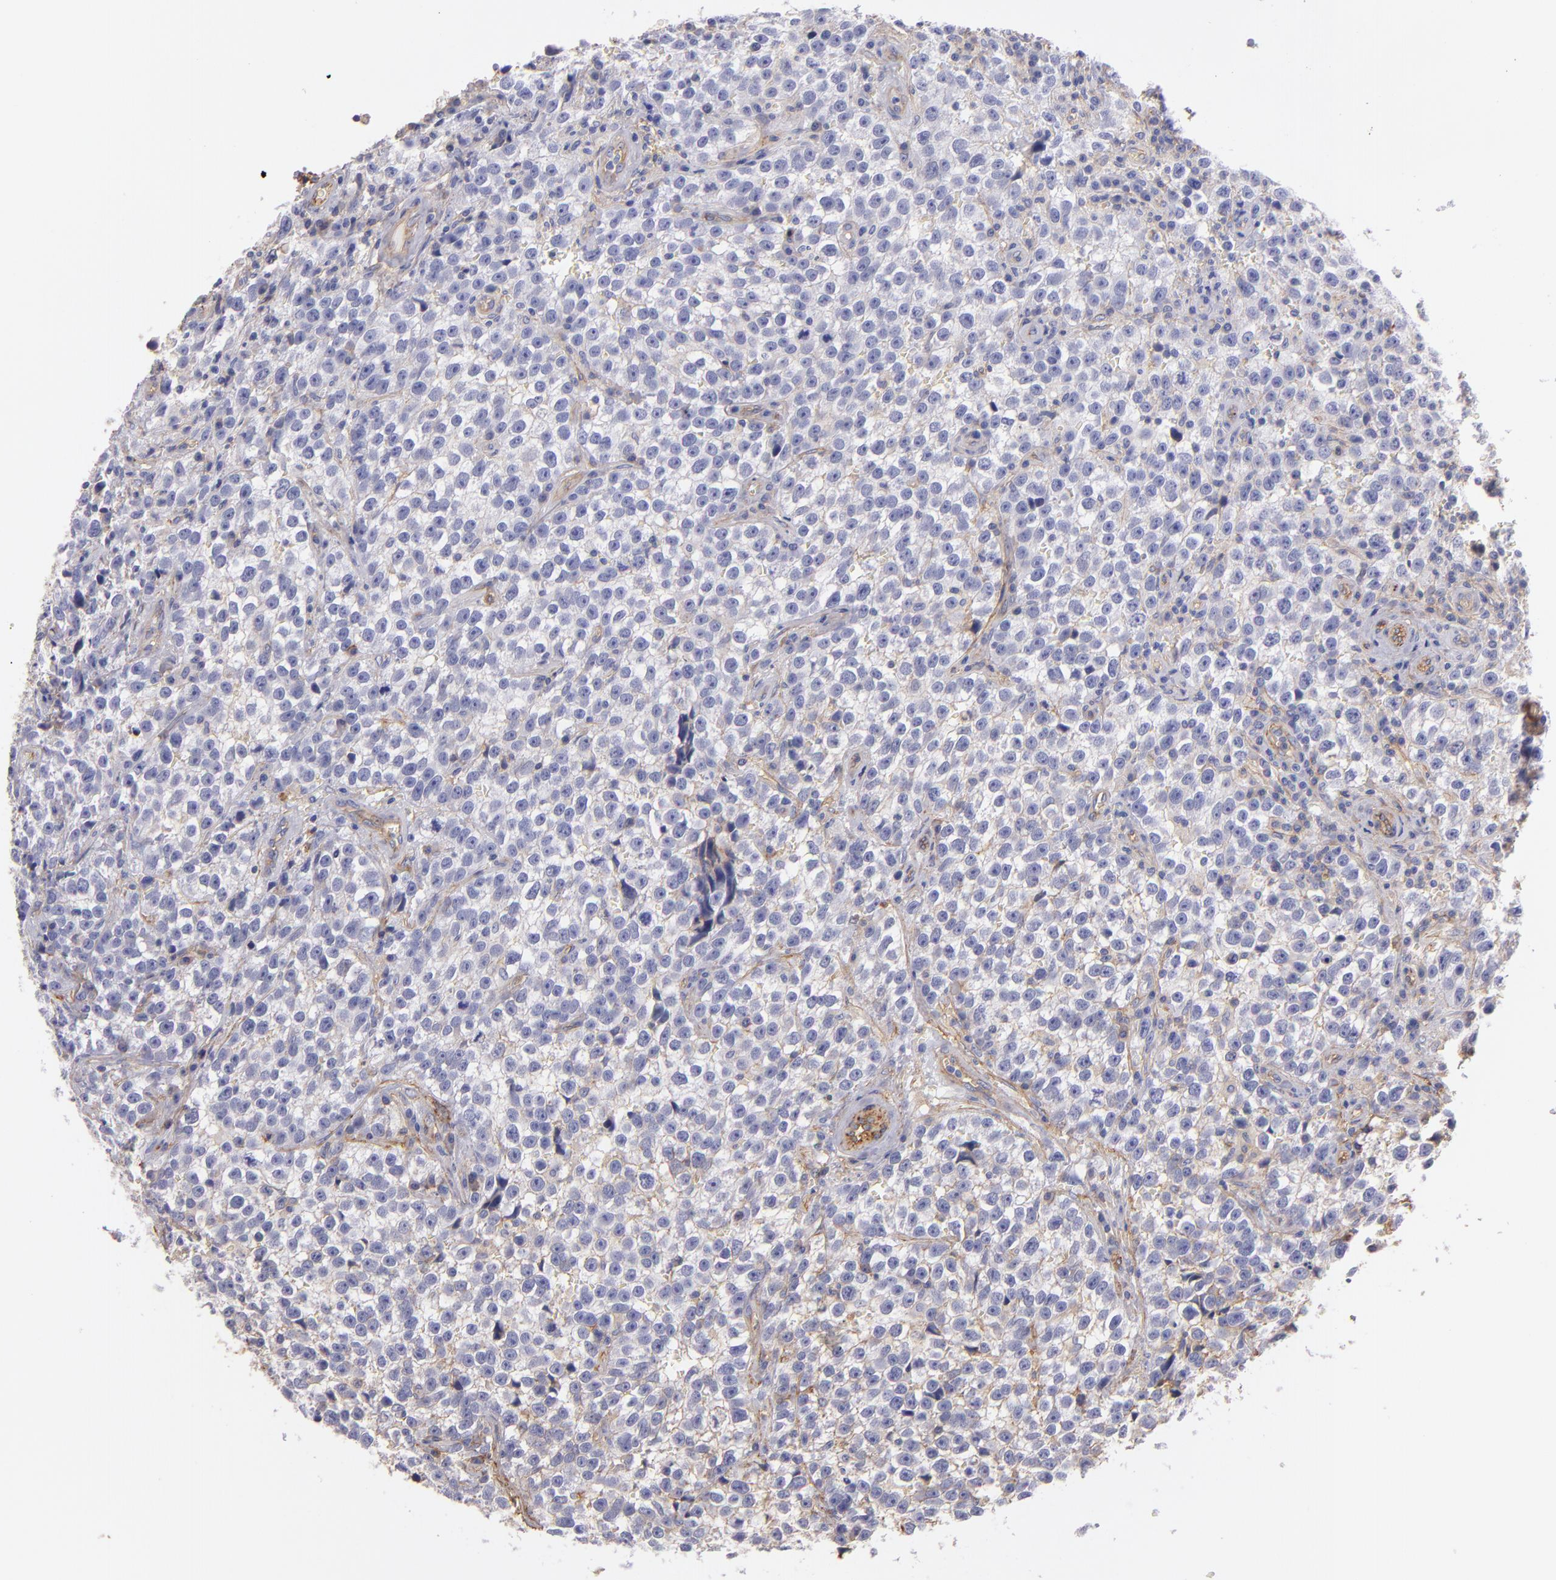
{"staining": {"intensity": "negative", "quantity": "none", "location": "none"}, "tissue": "testis cancer", "cell_type": "Tumor cells", "image_type": "cancer", "snomed": [{"axis": "morphology", "description": "Seminoma, NOS"}, {"axis": "topography", "description": "Testis"}], "caption": "This is an IHC histopathology image of testis seminoma. There is no positivity in tumor cells.", "gene": "CD151", "patient": {"sex": "male", "age": 38}}